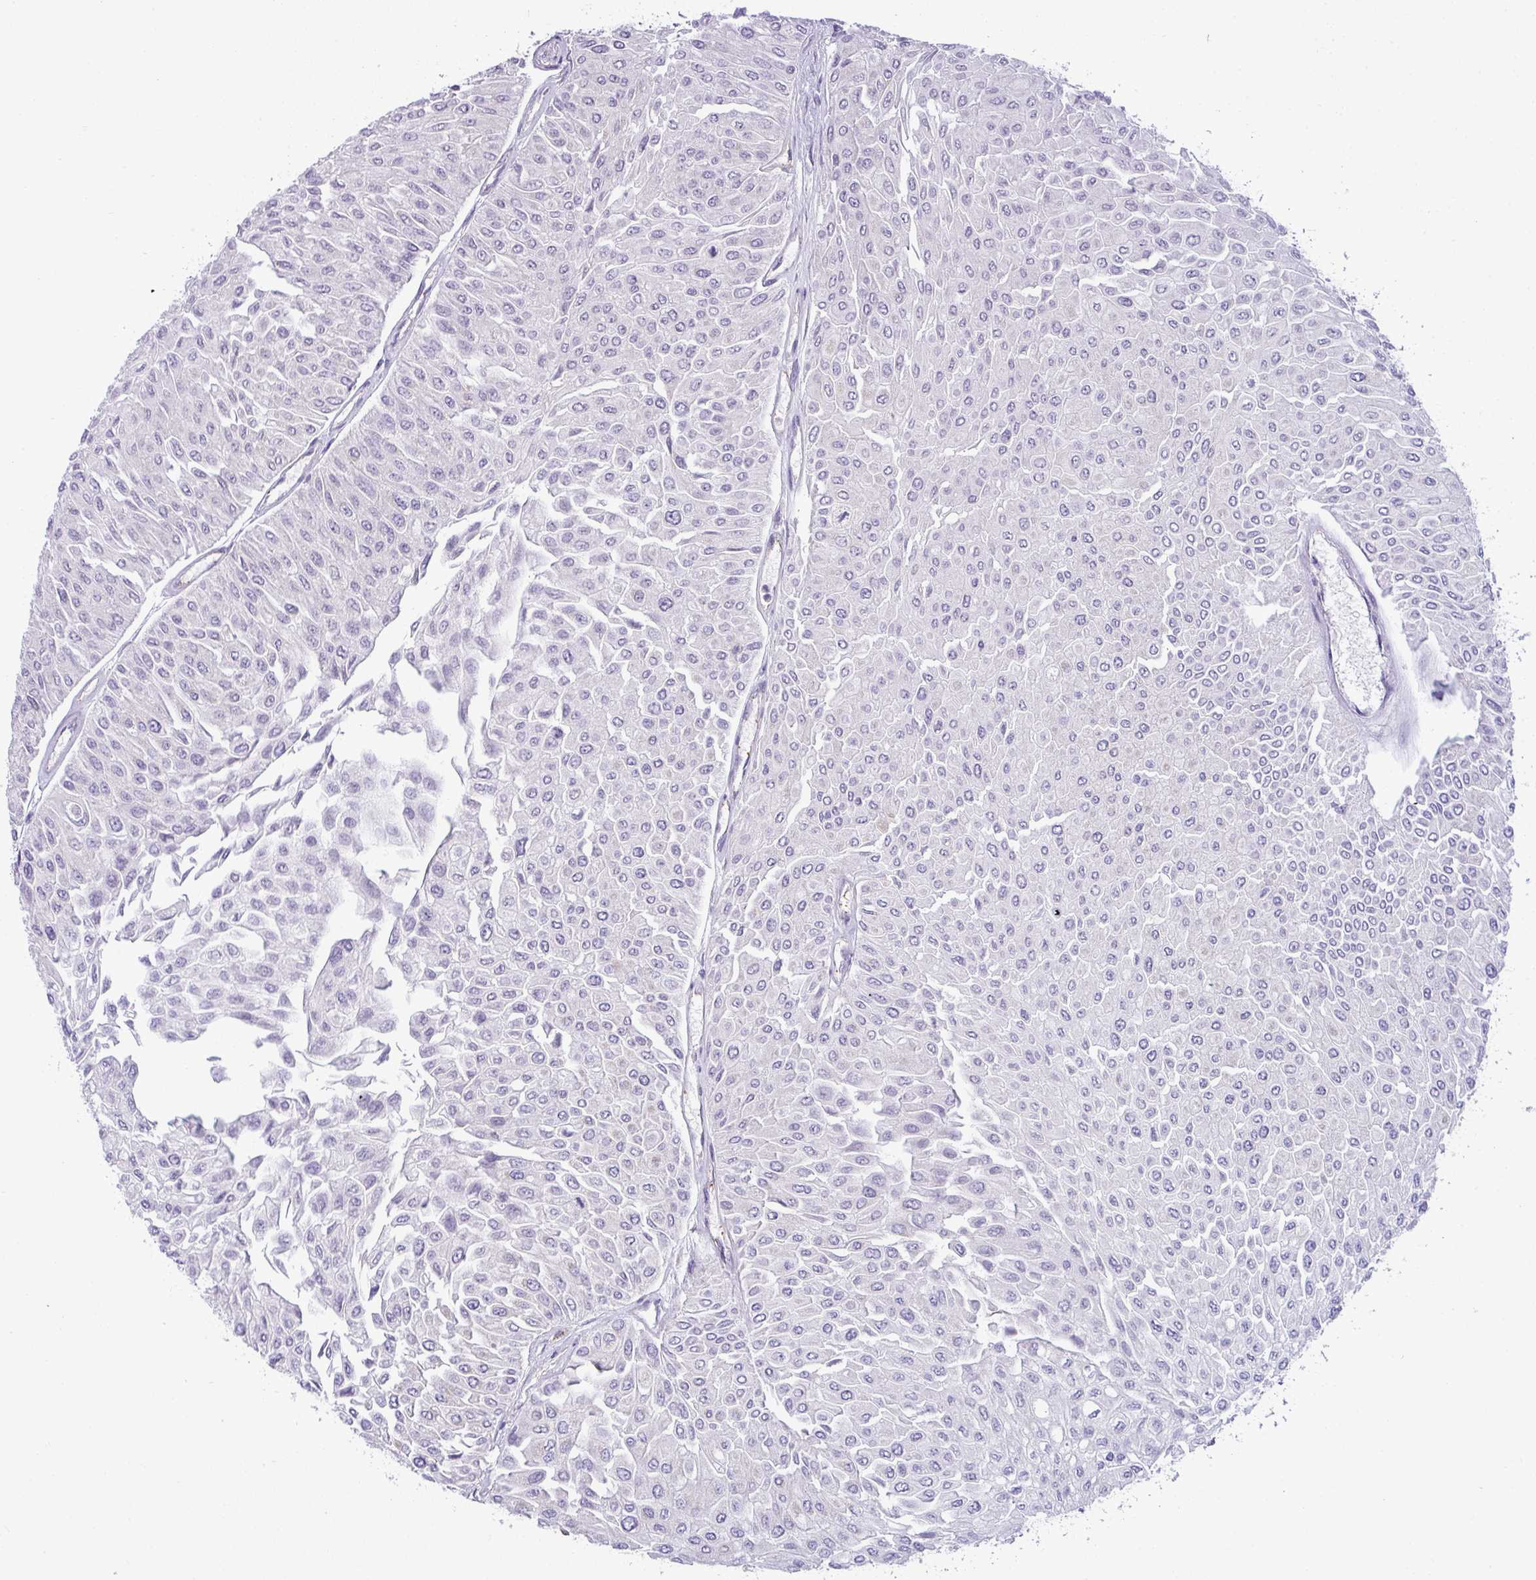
{"staining": {"intensity": "negative", "quantity": "none", "location": "none"}, "tissue": "urothelial cancer", "cell_type": "Tumor cells", "image_type": "cancer", "snomed": [{"axis": "morphology", "description": "Urothelial carcinoma, Low grade"}, {"axis": "topography", "description": "Urinary bladder"}], "caption": "High magnification brightfield microscopy of urothelial carcinoma (low-grade) stained with DAB (3,3'-diaminobenzidine) (brown) and counterstained with hematoxylin (blue): tumor cells show no significant positivity.", "gene": "HBEGF", "patient": {"sex": "male", "age": 67}}